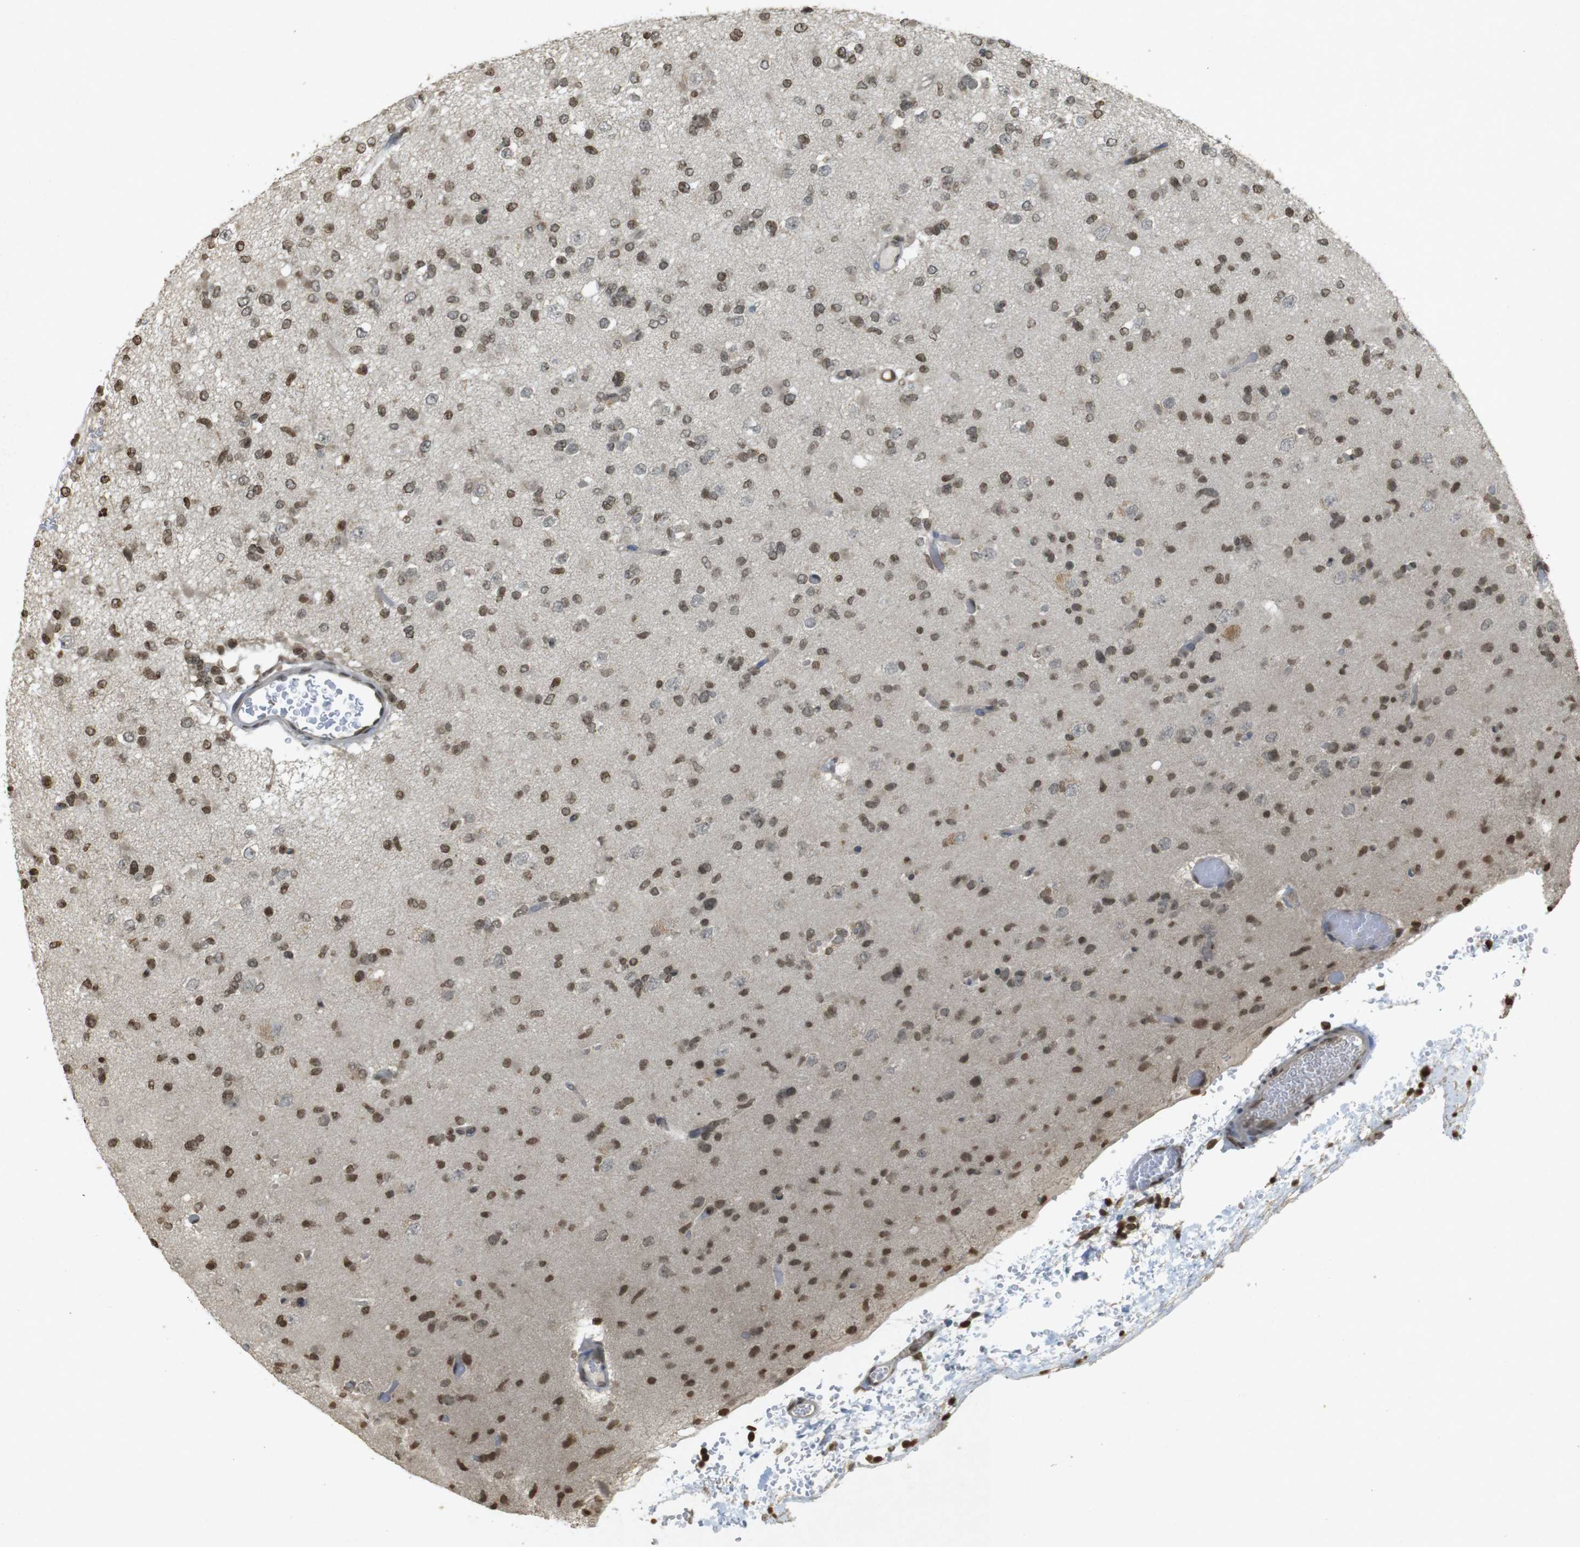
{"staining": {"intensity": "moderate", "quantity": ">75%", "location": "nuclear"}, "tissue": "glioma", "cell_type": "Tumor cells", "image_type": "cancer", "snomed": [{"axis": "morphology", "description": "Glioma, malignant, Low grade"}, {"axis": "topography", "description": "Brain"}], "caption": "Tumor cells demonstrate medium levels of moderate nuclear staining in approximately >75% of cells in glioma. (DAB (3,3'-diaminobenzidine) = brown stain, brightfield microscopy at high magnification).", "gene": "ORC4", "patient": {"sex": "female", "age": 22}}